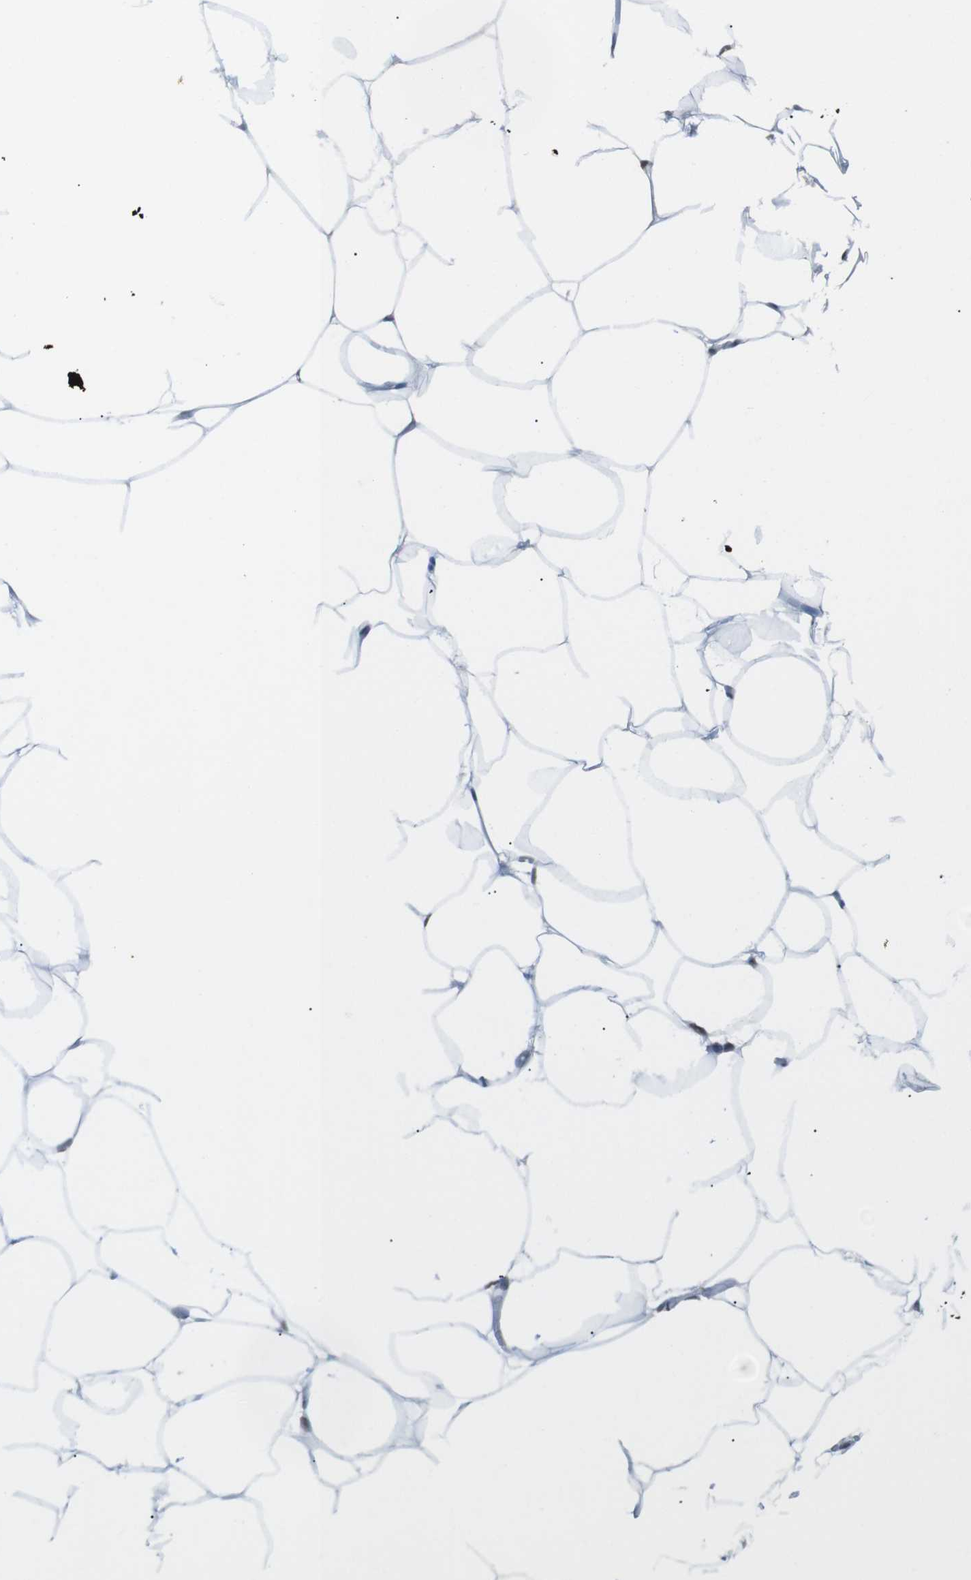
{"staining": {"intensity": "negative", "quantity": "none", "location": "none"}, "tissue": "adipose tissue", "cell_type": "Adipocytes", "image_type": "normal", "snomed": [{"axis": "morphology", "description": "Normal tissue, NOS"}, {"axis": "topography", "description": "Breast"}, {"axis": "topography", "description": "Adipose tissue"}], "caption": "Adipocytes are negative for protein expression in unremarkable human adipose tissue. (DAB (3,3'-diaminobenzidine) immunohistochemistry (IHC), high magnification).", "gene": "RIOX2", "patient": {"sex": "female", "age": 25}}